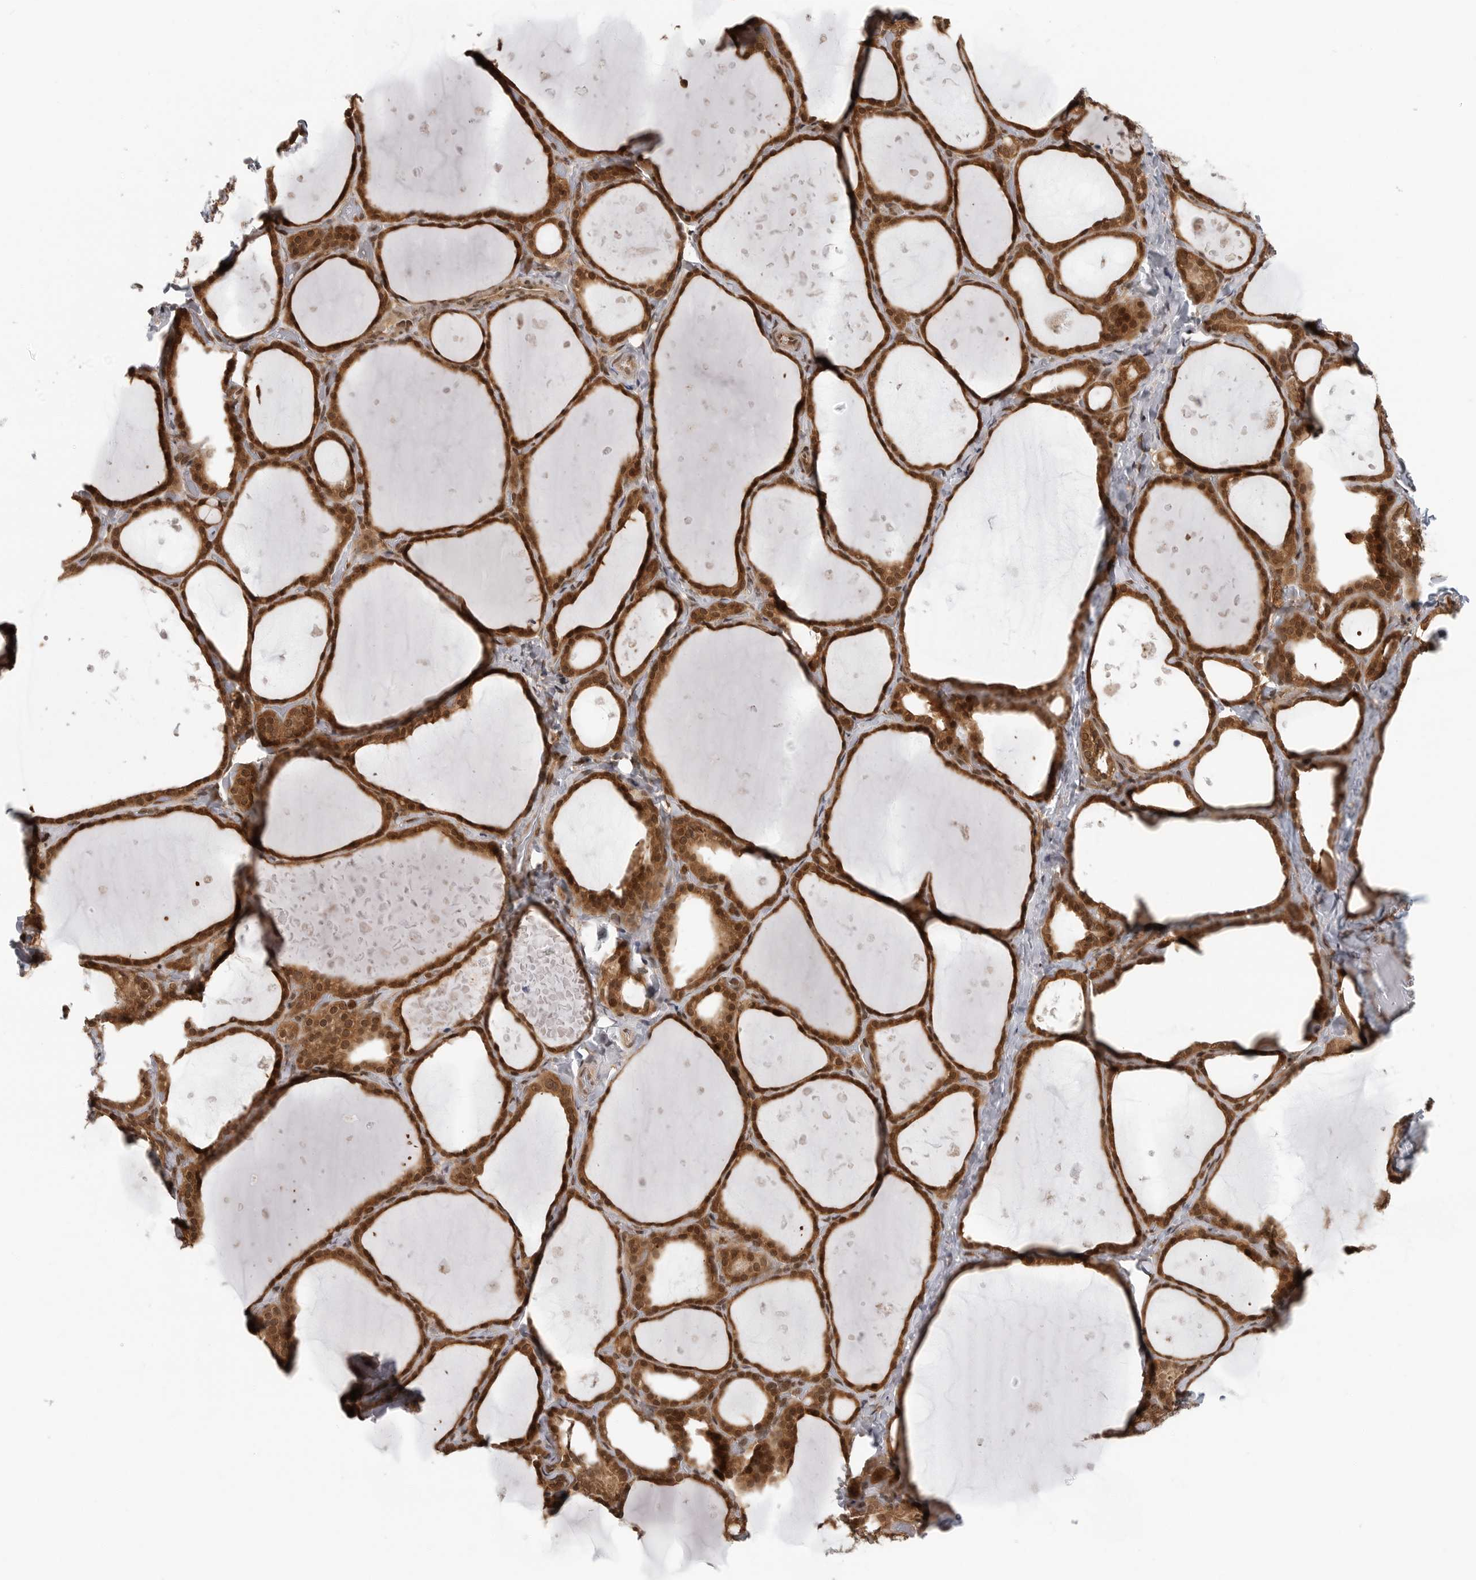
{"staining": {"intensity": "strong", "quantity": ">75%", "location": "cytoplasmic/membranous,nuclear"}, "tissue": "thyroid gland", "cell_type": "Glandular cells", "image_type": "normal", "snomed": [{"axis": "morphology", "description": "Normal tissue, NOS"}, {"axis": "topography", "description": "Thyroid gland"}], "caption": "High-power microscopy captured an immunohistochemistry photomicrograph of benign thyroid gland, revealing strong cytoplasmic/membranous,nuclear expression in about >75% of glandular cells. (DAB (3,3'-diaminobenzidine) = brown stain, brightfield microscopy at high magnification).", "gene": "SZRD1", "patient": {"sex": "female", "age": 44}}